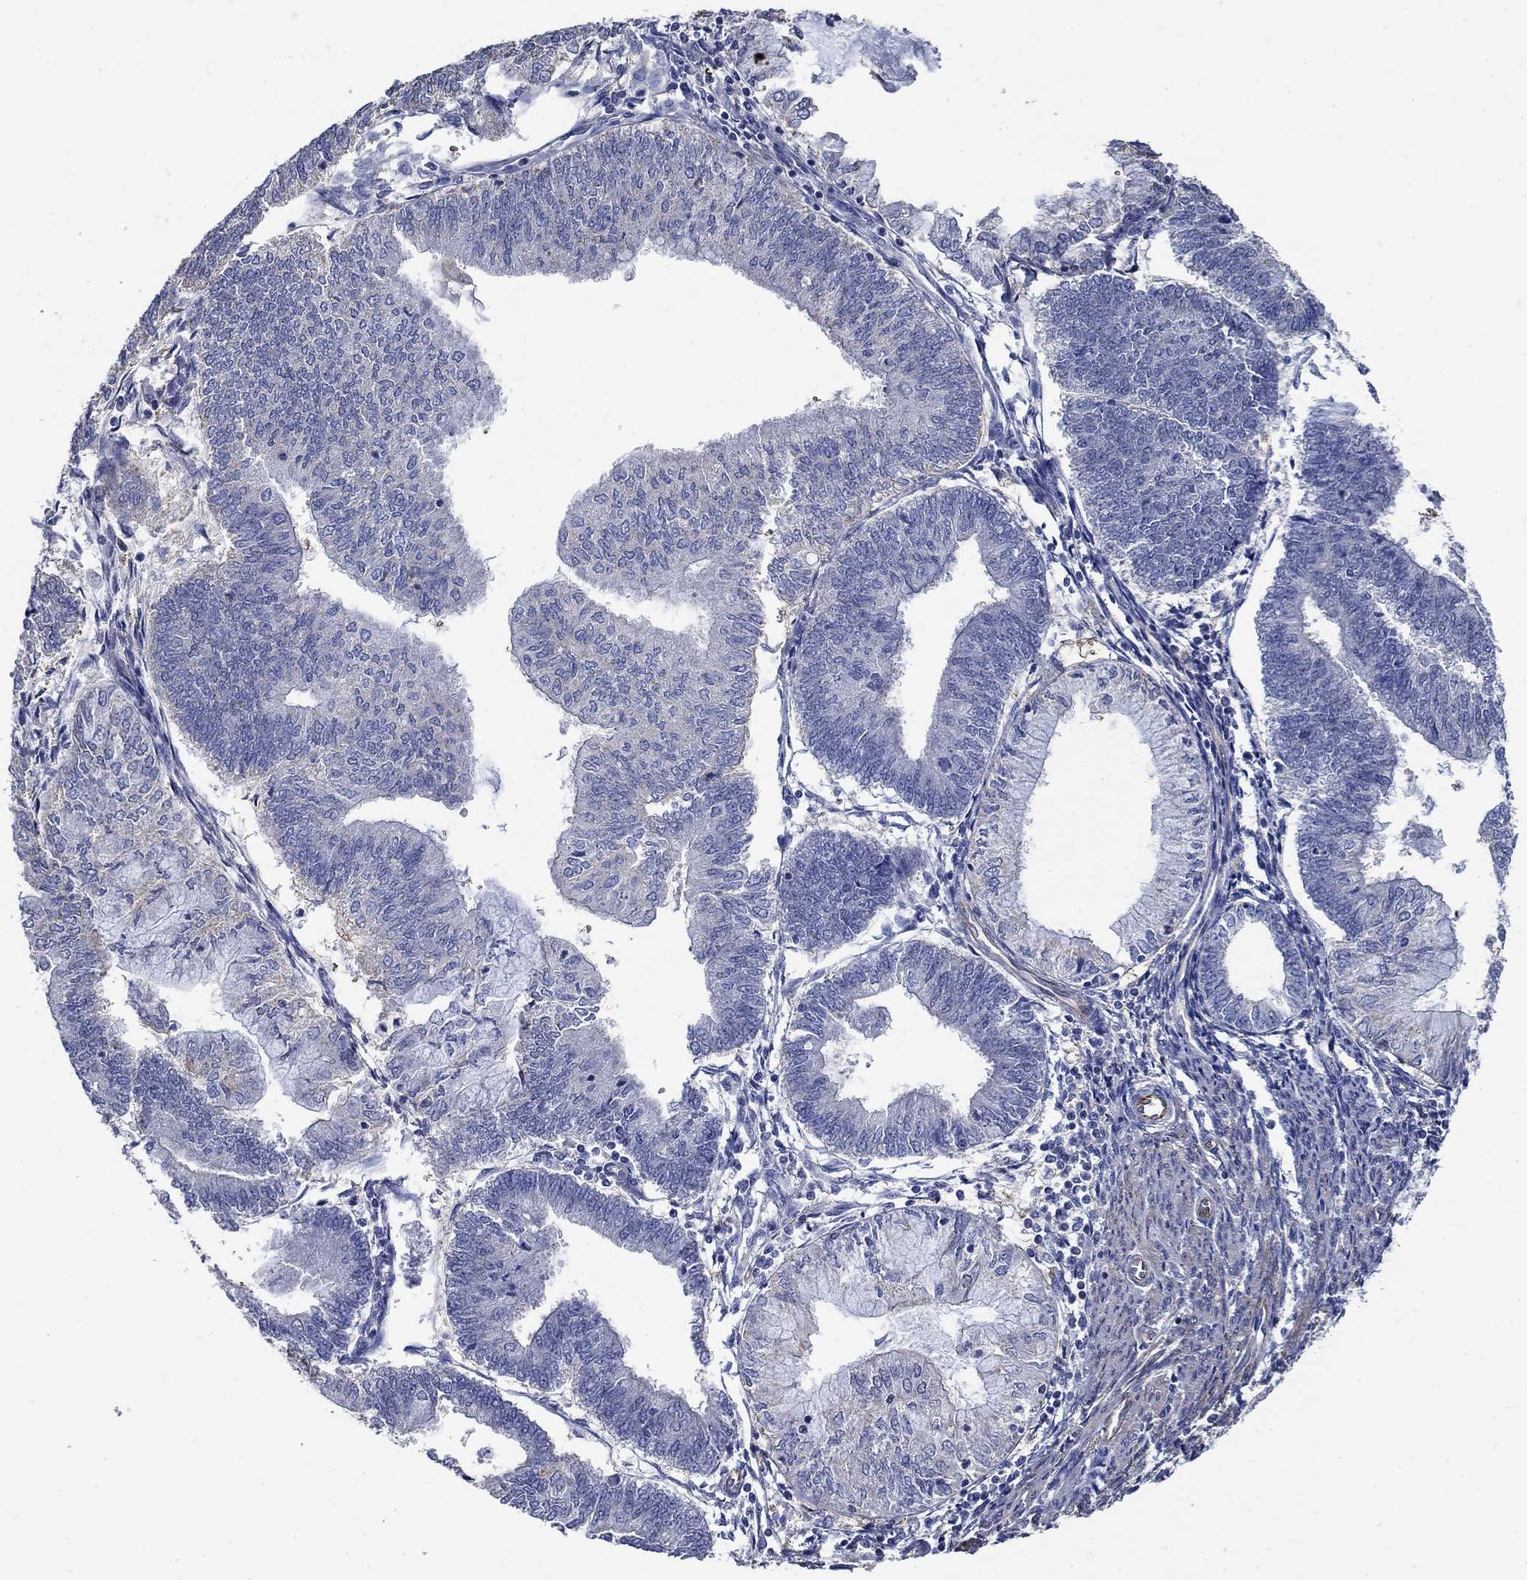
{"staining": {"intensity": "negative", "quantity": "none", "location": "none"}, "tissue": "endometrial cancer", "cell_type": "Tumor cells", "image_type": "cancer", "snomed": [{"axis": "morphology", "description": "Adenocarcinoma, NOS"}, {"axis": "topography", "description": "Endometrium"}], "caption": "An image of human endometrial cancer (adenocarcinoma) is negative for staining in tumor cells.", "gene": "FLNC", "patient": {"sex": "female", "age": 59}}